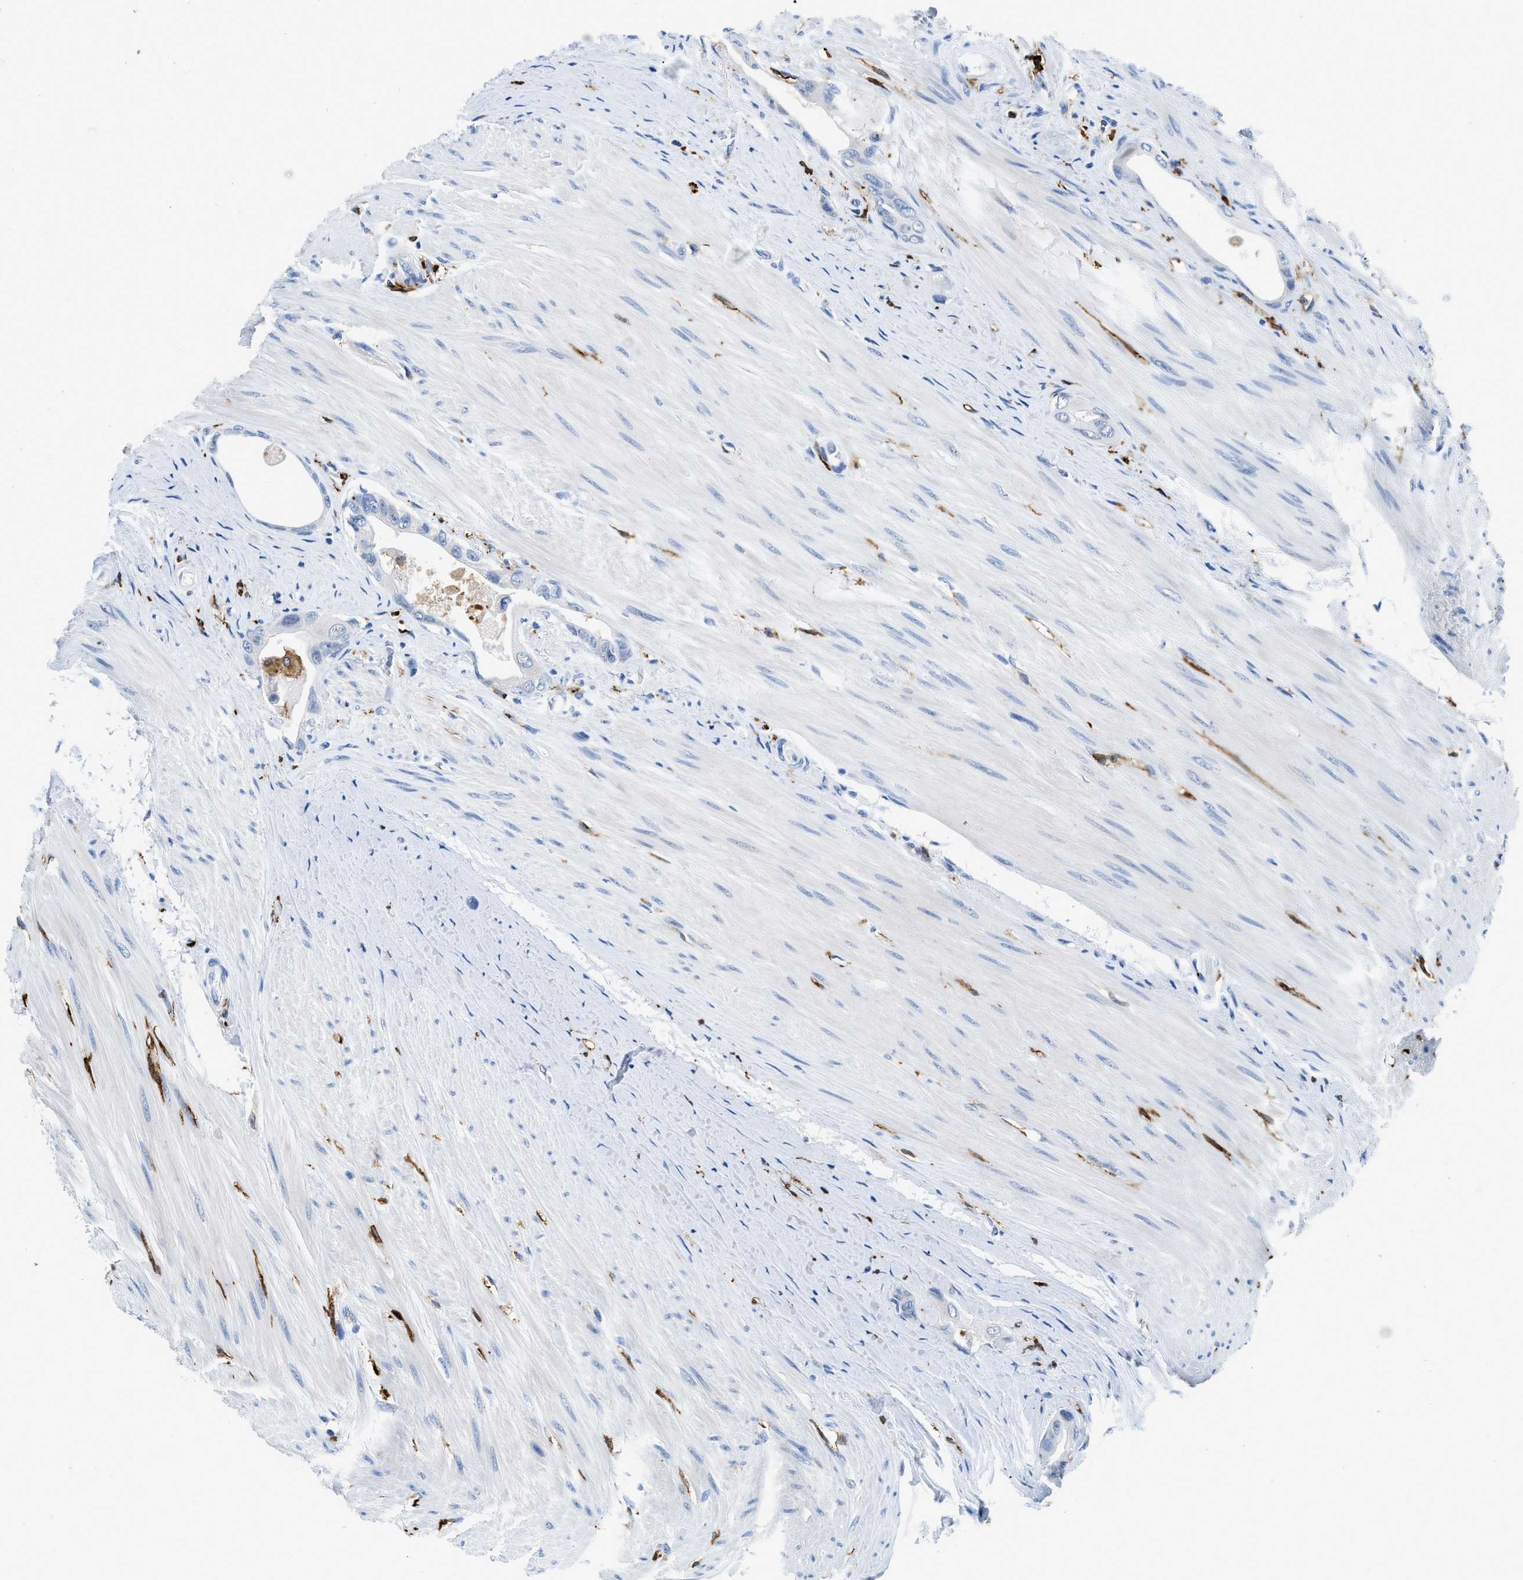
{"staining": {"intensity": "negative", "quantity": "none", "location": "none"}, "tissue": "colorectal cancer", "cell_type": "Tumor cells", "image_type": "cancer", "snomed": [{"axis": "morphology", "description": "Adenocarcinoma, NOS"}, {"axis": "topography", "description": "Rectum"}], "caption": "This photomicrograph is of adenocarcinoma (colorectal) stained with IHC to label a protein in brown with the nuclei are counter-stained blue. There is no staining in tumor cells.", "gene": "CD226", "patient": {"sex": "male", "age": 51}}